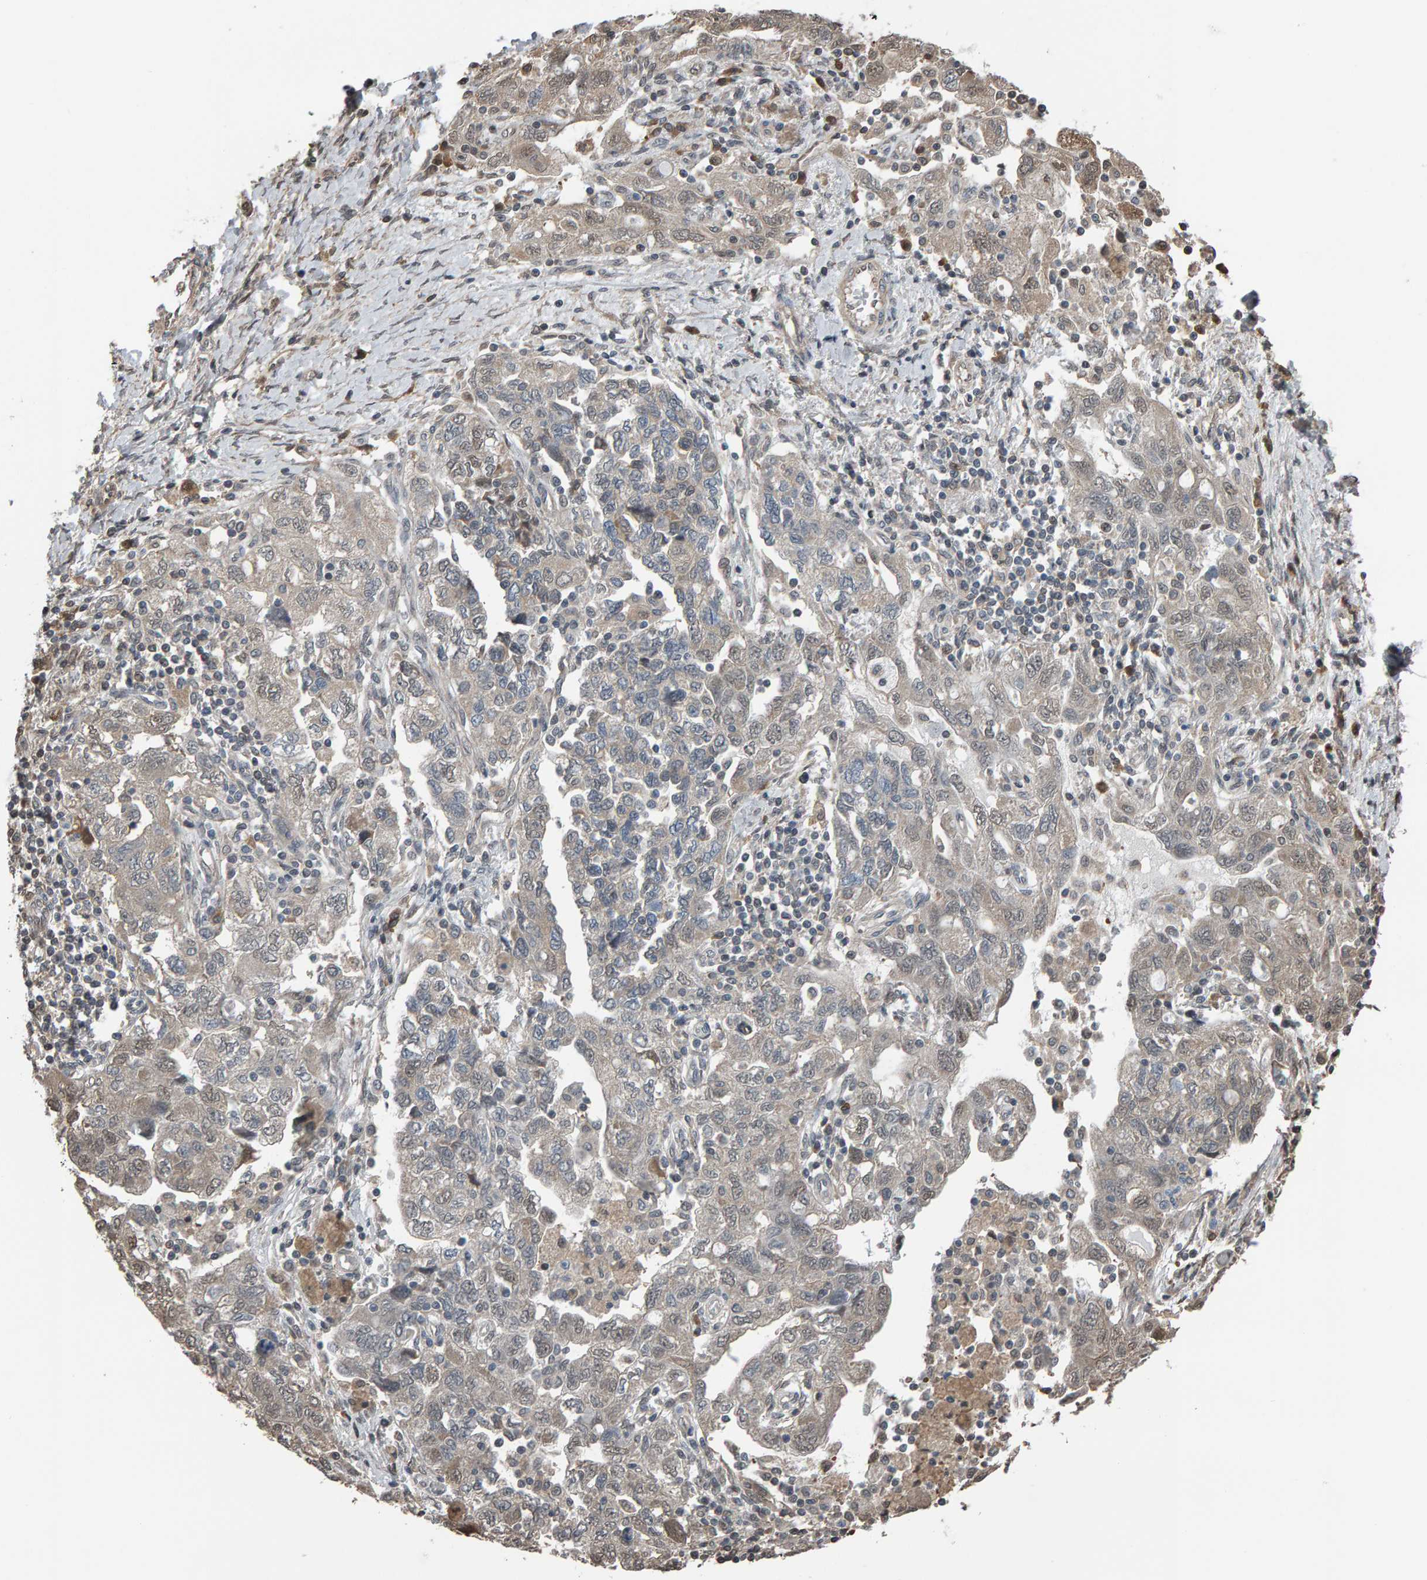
{"staining": {"intensity": "weak", "quantity": "<25%", "location": "cytoplasmic/membranous"}, "tissue": "ovarian cancer", "cell_type": "Tumor cells", "image_type": "cancer", "snomed": [{"axis": "morphology", "description": "Carcinoma, NOS"}, {"axis": "morphology", "description": "Cystadenocarcinoma, serous, NOS"}, {"axis": "topography", "description": "Ovary"}], "caption": "Human ovarian cancer (serous cystadenocarcinoma) stained for a protein using IHC exhibits no expression in tumor cells.", "gene": "COASY", "patient": {"sex": "female", "age": 69}}